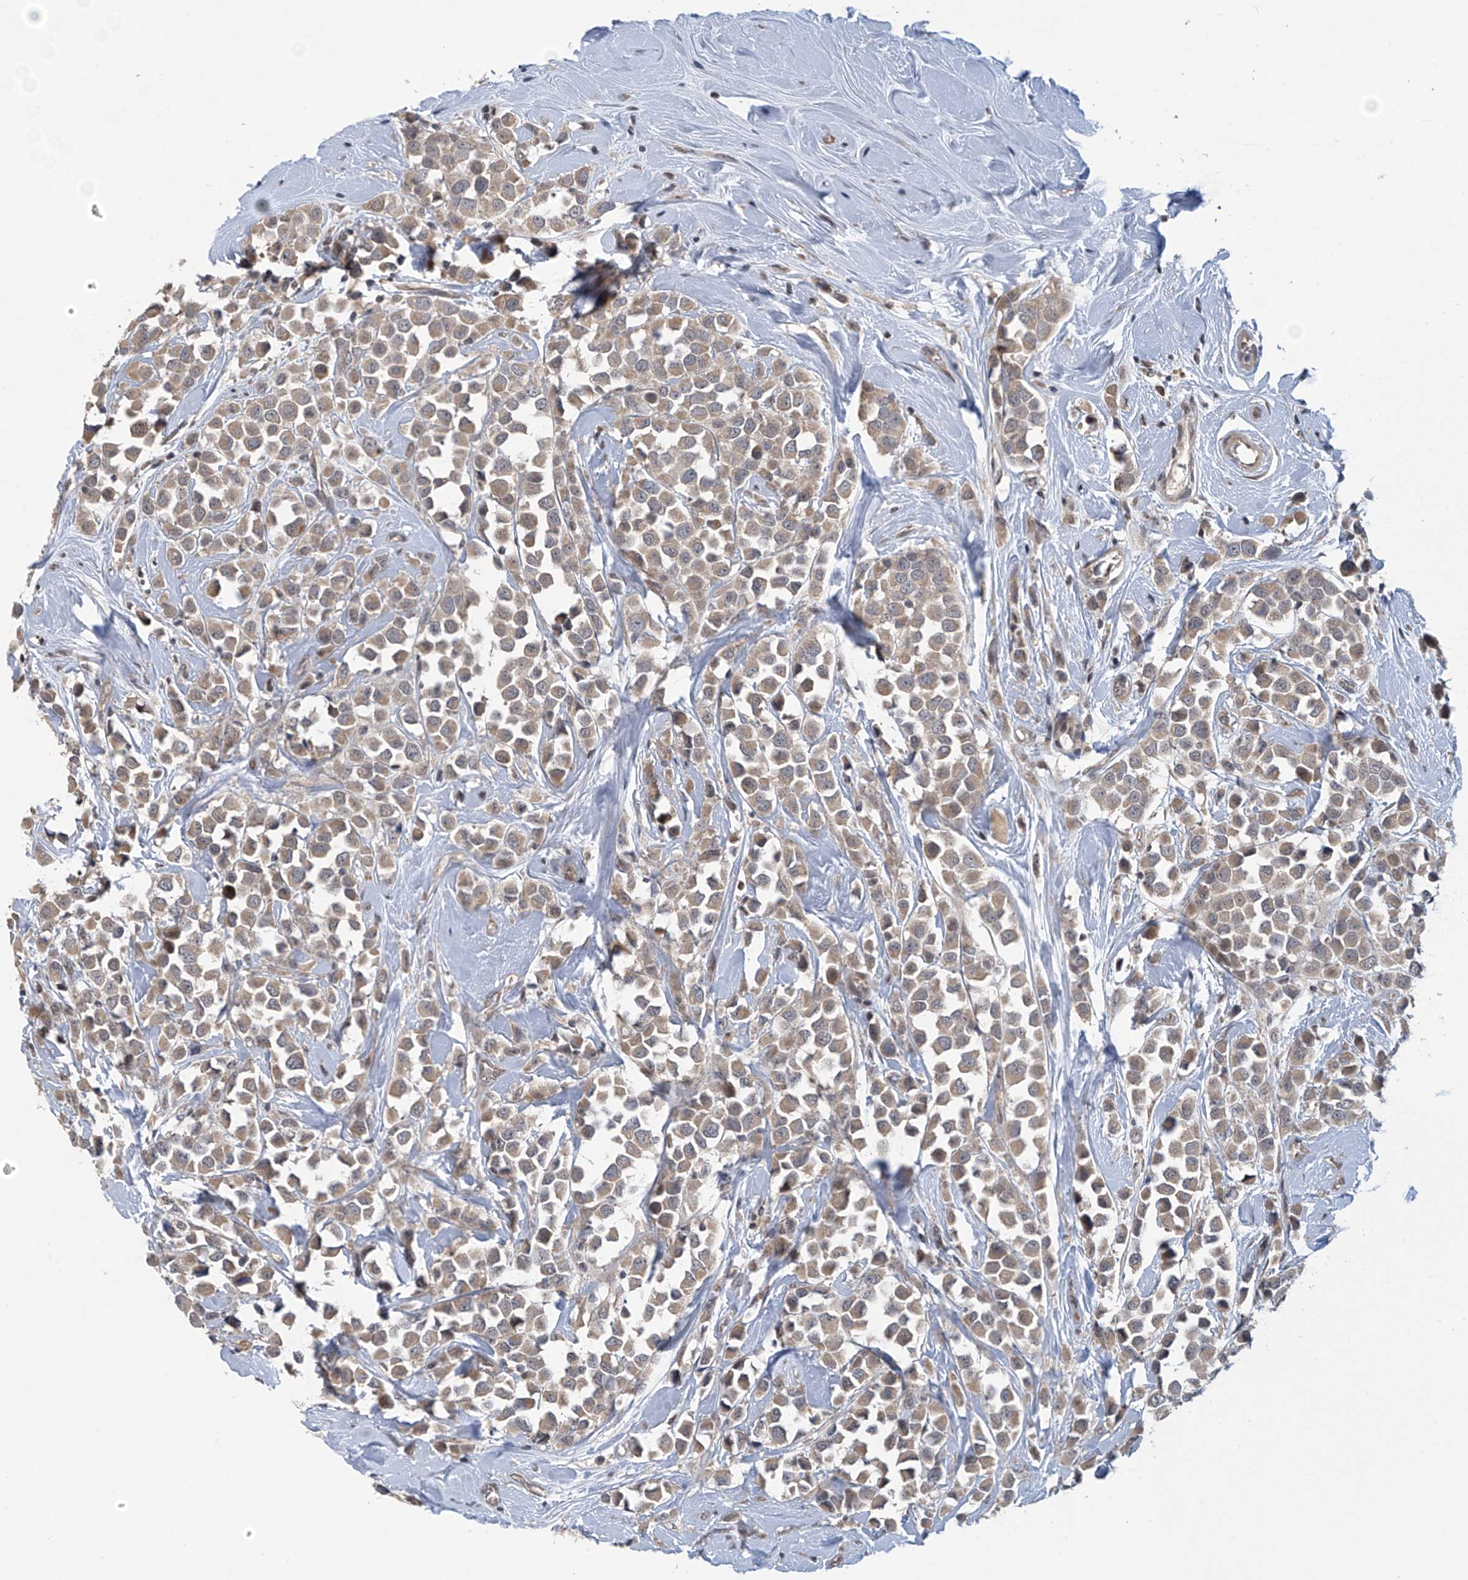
{"staining": {"intensity": "weak", "quantity": ">75%", "location": "cytoplasmic/membranous"}, "tissue": "breast cancer", "cell_type": "Tumor cells", "image_type": "cancer", "snomed": [{"axis": "morphology", "description": "Duct carcinoma"}, {"axis": "topography", "description": "Breast"}], "caption": "IHC (DAB (3,3'-diaminobenzidine)) staining of human breast cancer demonstrates weak cytoplasmic/membranous protein positivity in about >75% of tumor cells.", "gene": "ABHD13", "patient": {"sex": "female", "age": 61}}